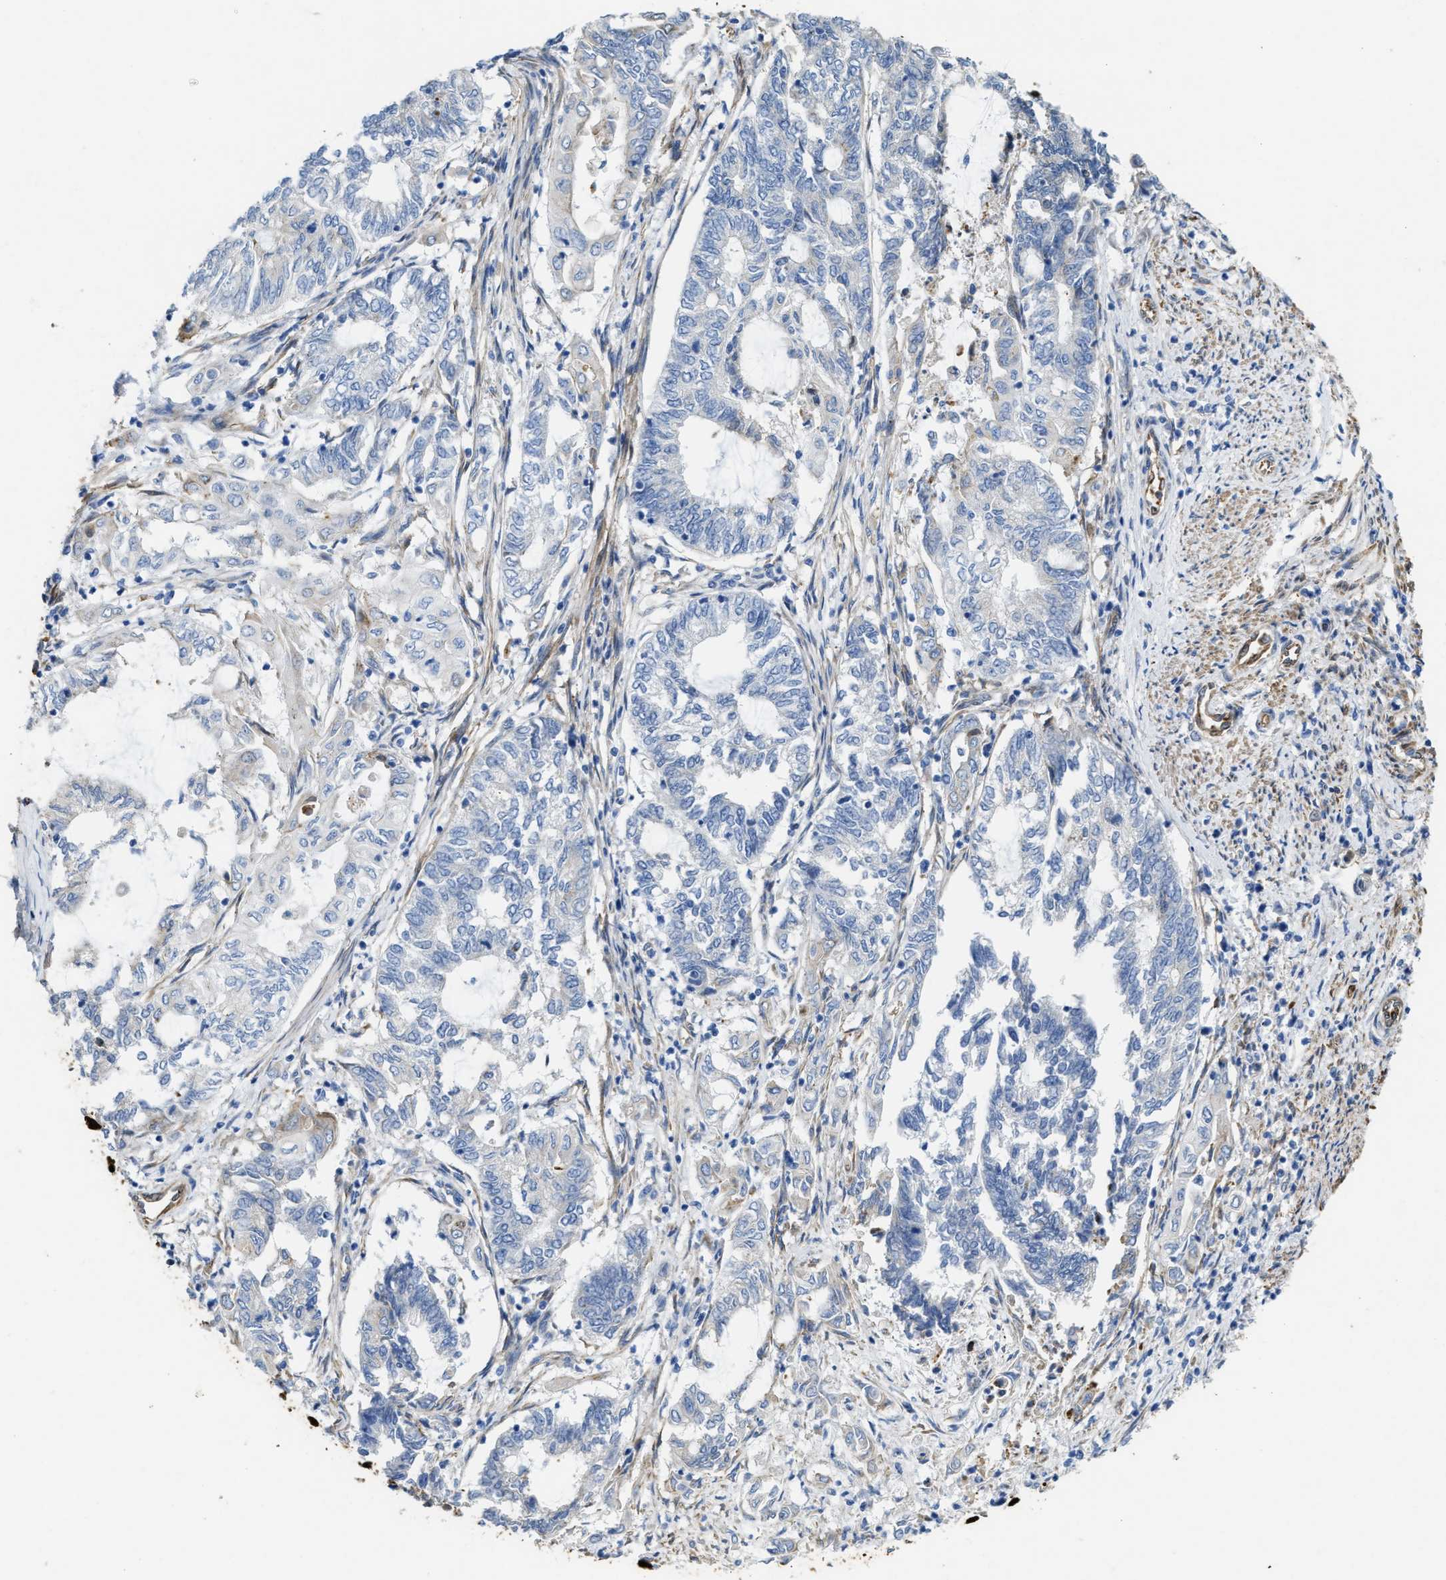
{"staining": {"intensity": "negative", "quantity": "none", "location": "none"}, "tissue": "endometrial cancer", "cell_type": "Tumor cells", "image_type": "cancer", "snomed": [{"axis": "morphology", "description": "Adenocarcinoma, NOS"}, {"axis": "topography", "description": "Uterus"}, {"axis": "topography", "description": "Endometrium"}], "caption": "A photomicrograph of adenocarcinoma (endometrial) stained for a protein reveals no brown staining in tumor cells. The staining was performed using DAB to visualize the protein expression in brown, while the nuclei were stained in blue with hematoxylin (Magnification: 20x).", "gene": "ASS1", "patient": {"sex": "female", "age": 70}}